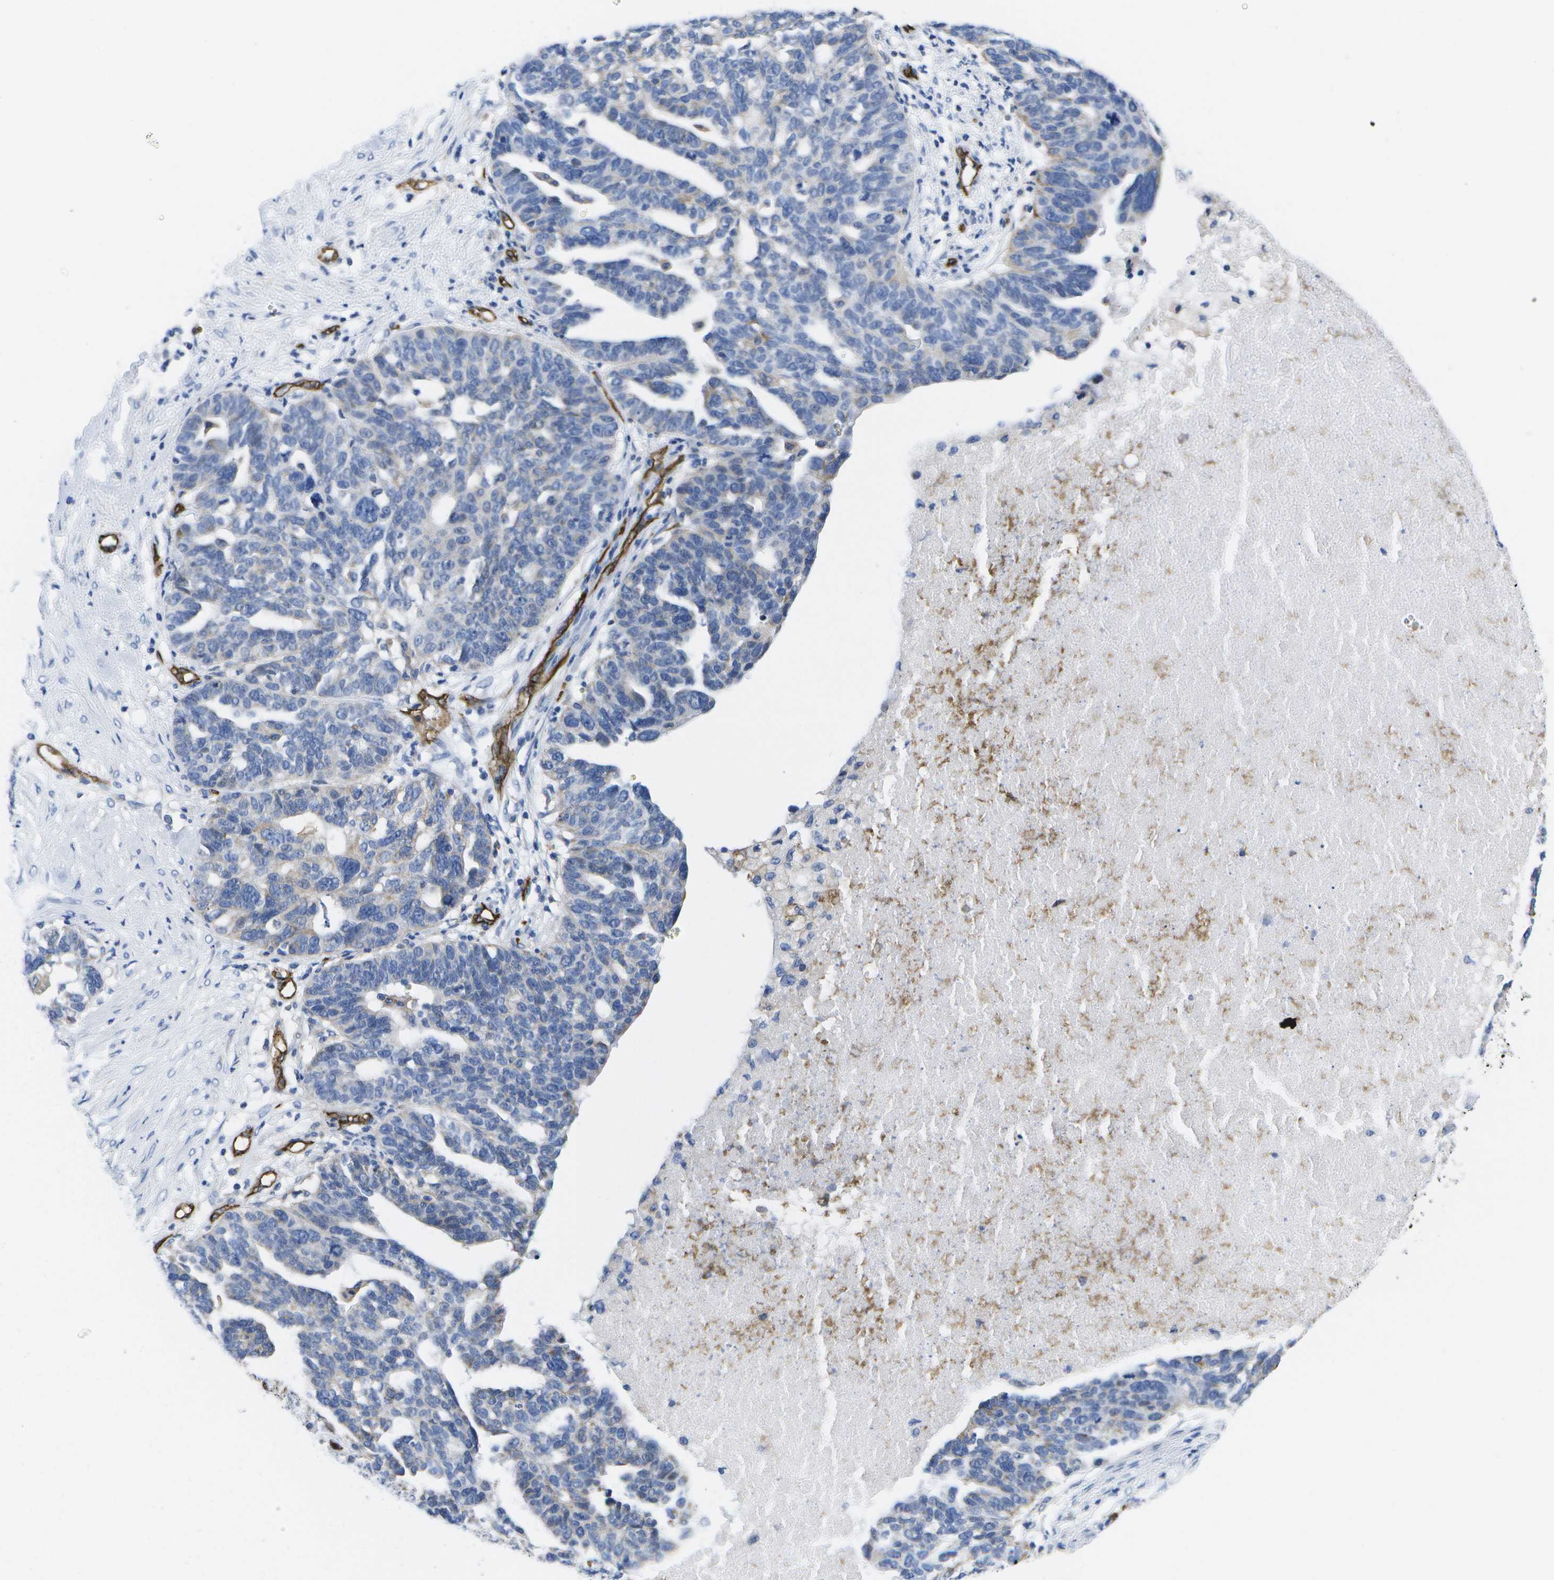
{"staining": {"intensity": "negative", "quantity": "none", "location": "none"}, "tissue": "ovarian cancer", "cell_type": "Tumor cells", "image_type": "cancer", "snomed": [{"axis": "morphology", "description": "Cystadenocarcinoma, serous, NOS"}, {"axis": "topography", "description": "Ovary"}], "caption": "Immunohistochemical staining of human ovarian cancer shows no significant positivity in tumor cells.", "gene": "DYSF", "patient": {"sex": "female", "age": 59}}